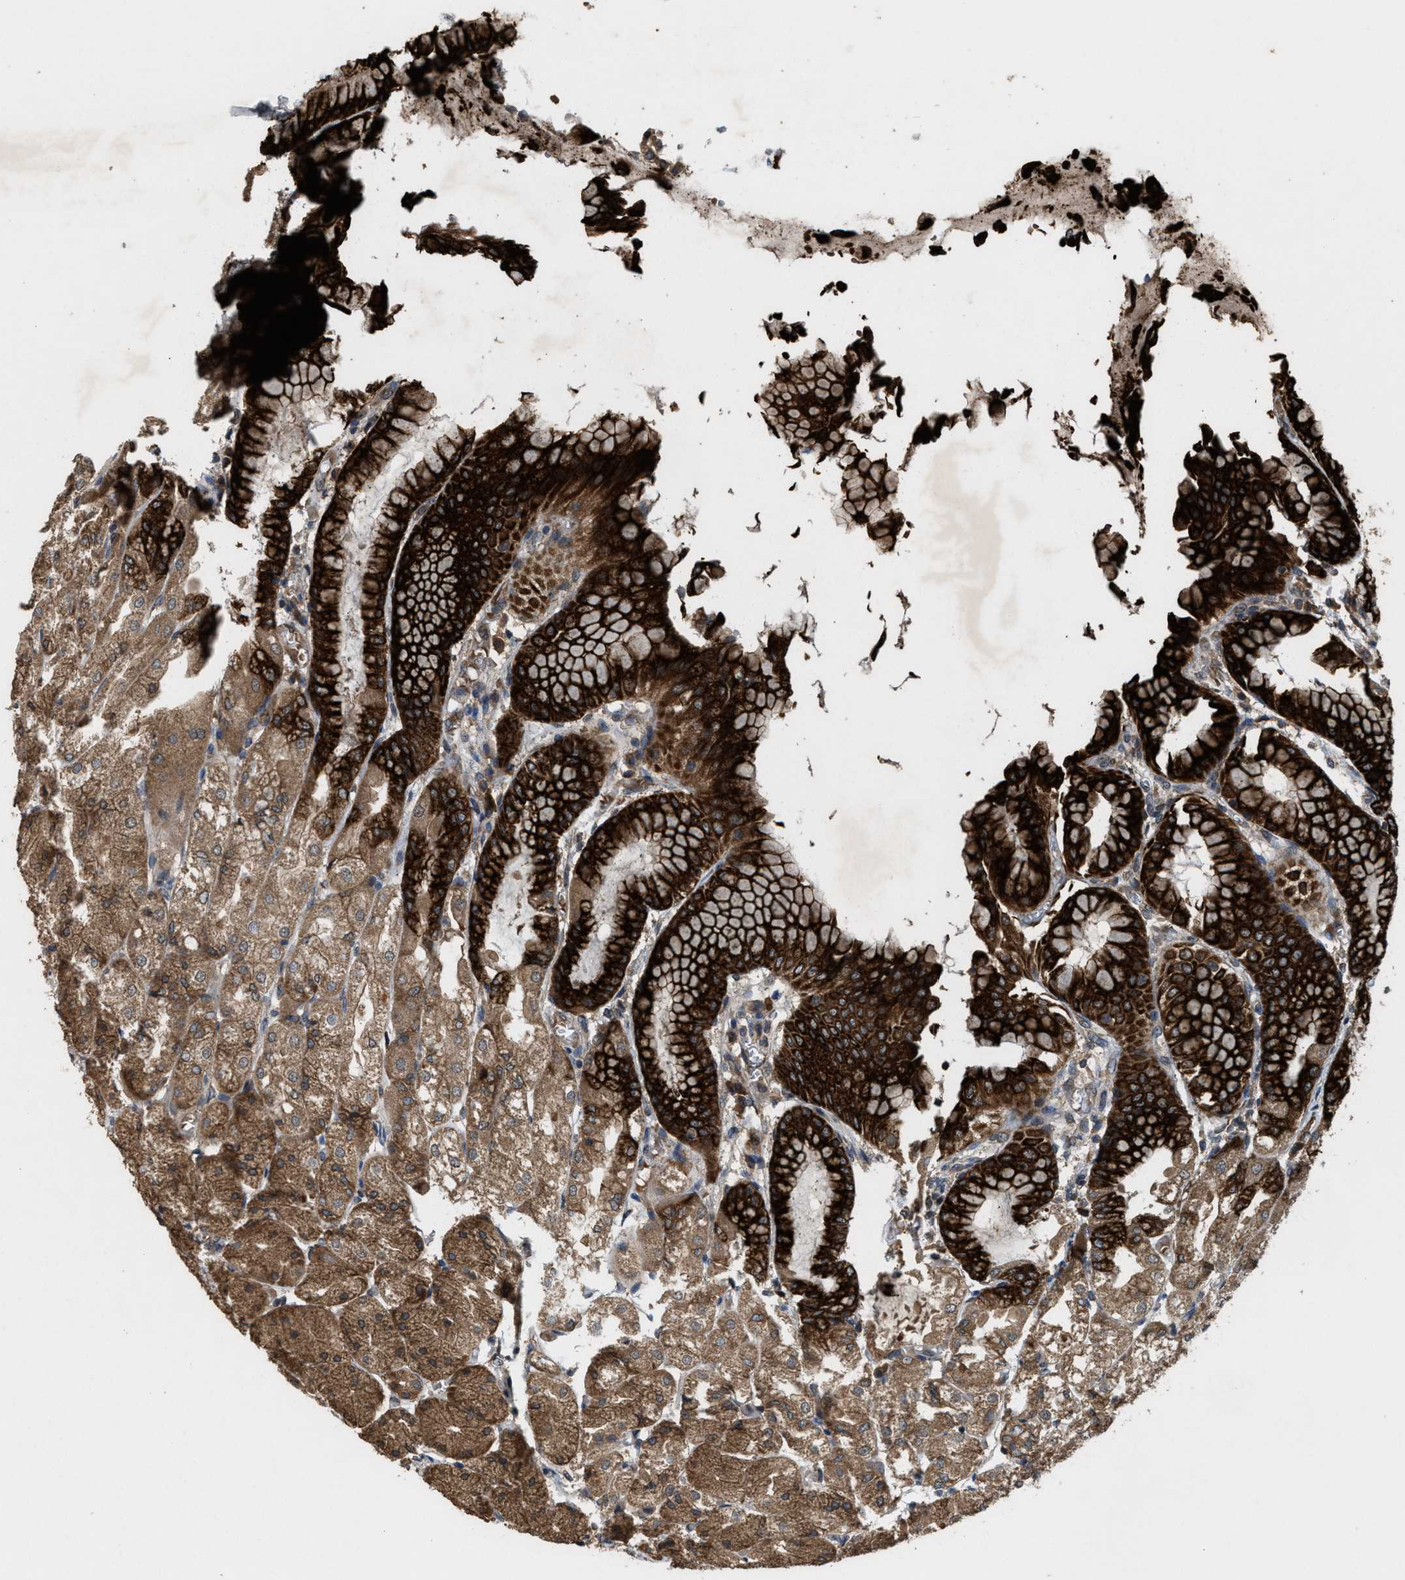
{"staining": {"intensity": "strong", "quantity": ">75%", "location": "cytoplasmic/membranous"}, "tissue": "stomach", "cell_type": "Glandular cells", "image_type": "normal", "snomed": [{"axis": "morphology", "description": "Normal tissue, NOS"}, {"axis": "topography", "description": "Stomach, upper"}], "caption": "Protein positivity by immunohistochemistry demonstrates strong cytoplasmic/membranous expression in approximately >75% of glandular cells in unremarkable stomach. Immunohistochemistry stains the protein of interest in brown and the nuclei are stained blue.", "gene": "ARHGEF5", "patient": {"sex": "male", "age": 72}}